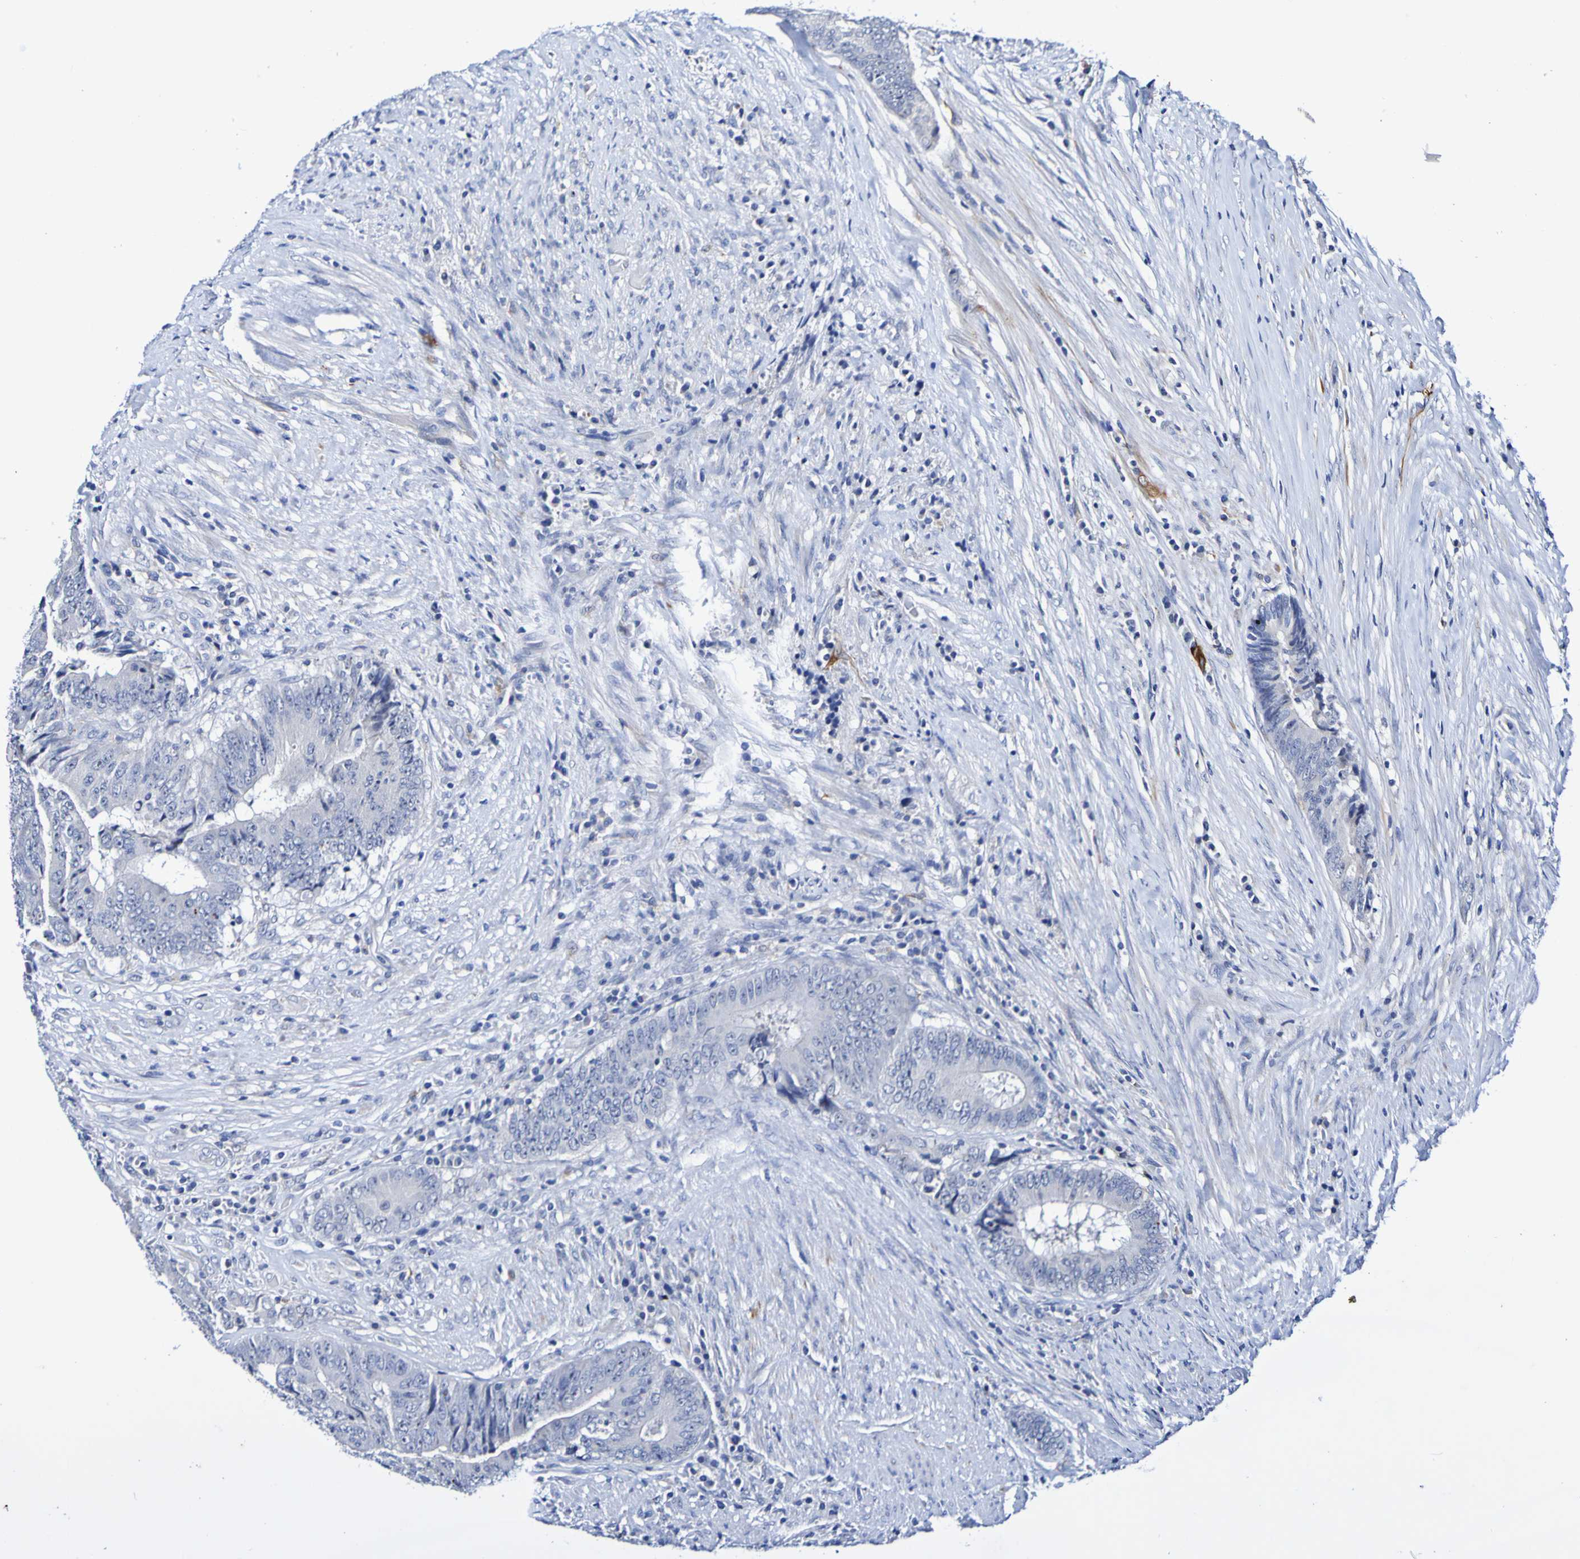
{"staining": {"intensity": "negative", "quantity": "none", "location": "none"}, "tissue": "colorectal cancer", "cell_type": "Tumor cells", "image_type": "cancer", "snomed": [{"axis": "morphology", "description": "Adenocarcinoma, NOS"}, {"axis": "topography", "description": "Rectum"}], "caption": "The image exhibits no staining of tumor cells in colorectal cancer (adenocarcinoma).", "gene": "SEZ6", "patient": {"sex": "male", "age": 72}}